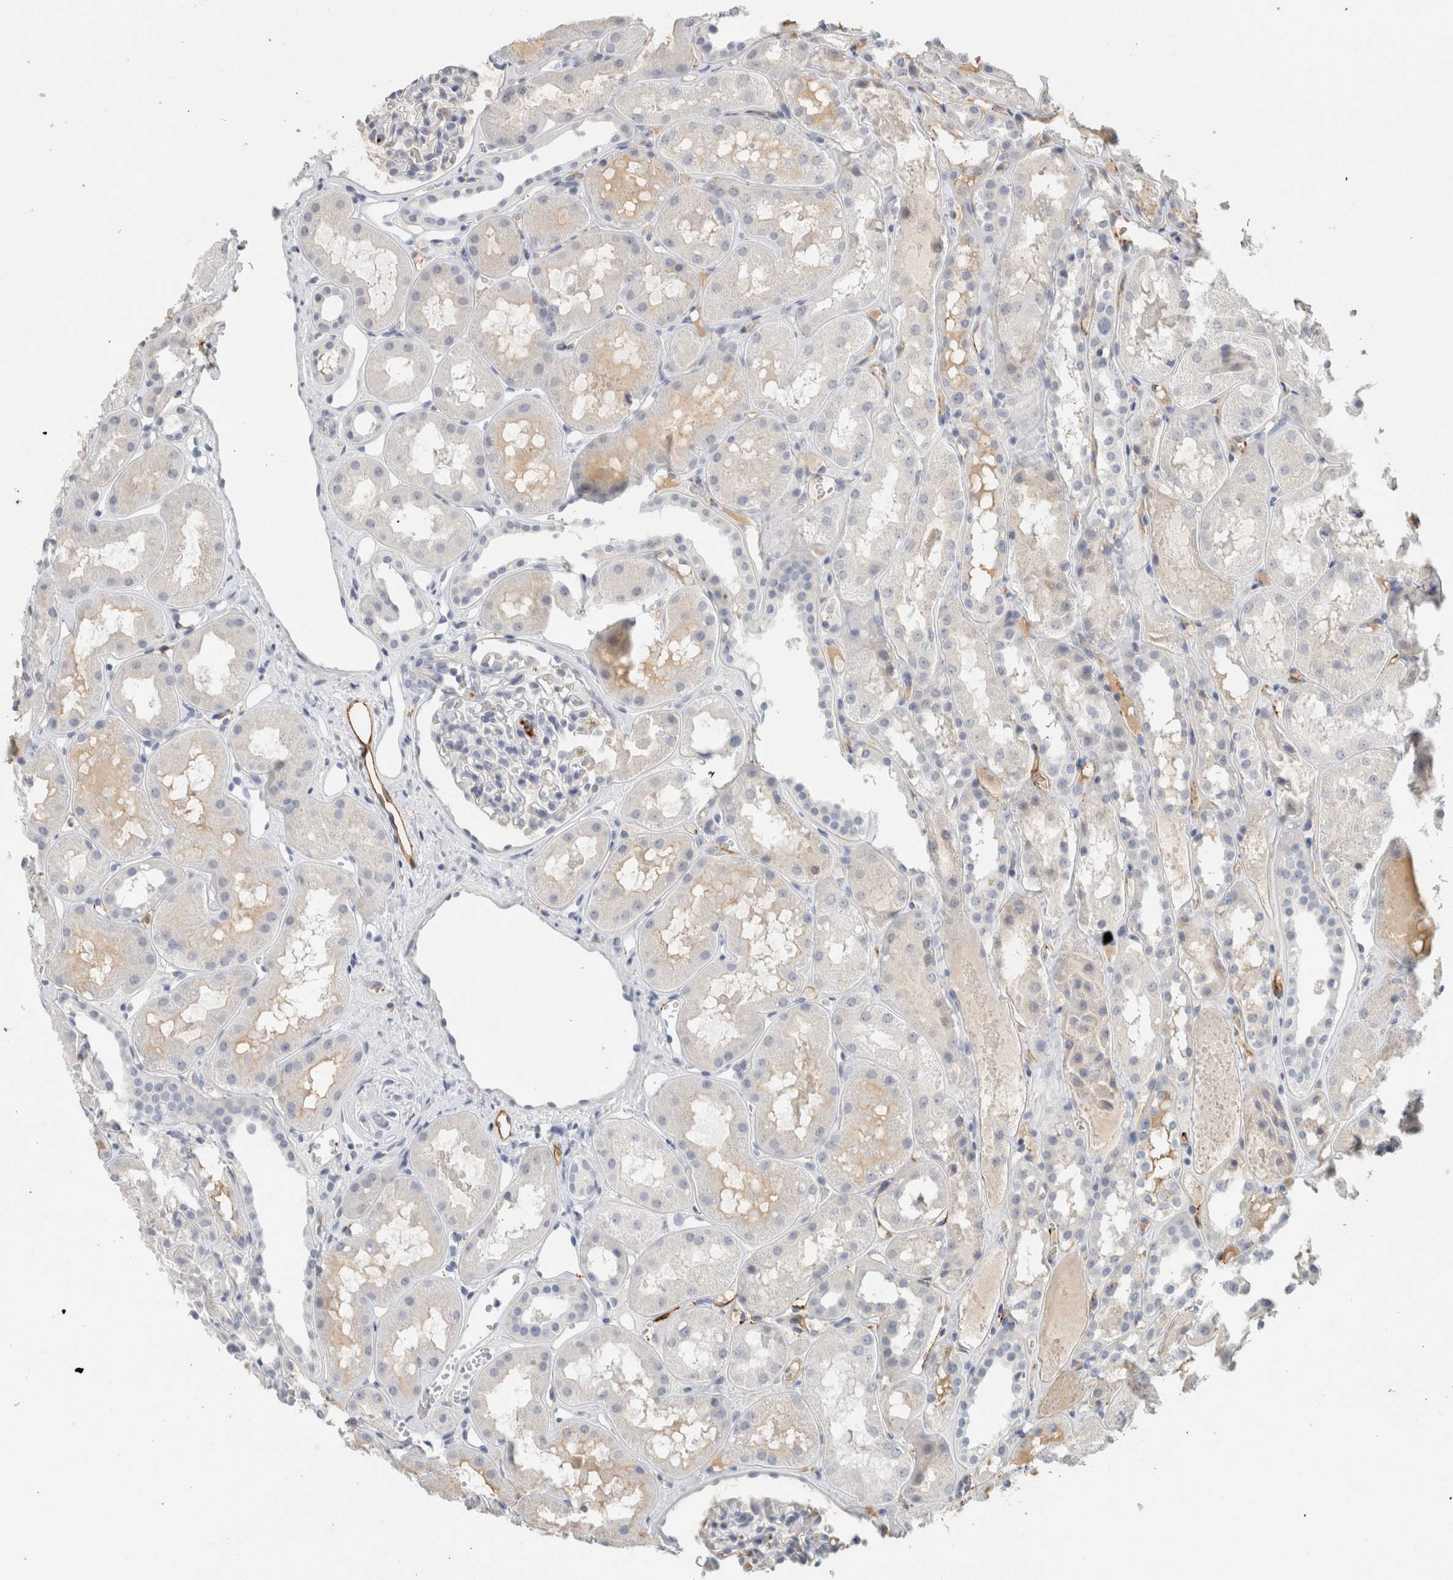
{"staining": {"intensity": "negative", "quantity": "none", "location": "none"}, "tissue": "kidney", "cell_type": "Cells in glomeruli", "image_type": "normal", "snomed": [{"axis": "morphology", "description": "Normal tissue, NOS"}, {"axis": "topography", "description": "Kidney"}], "caption": "The immunohistochemistry photomicrograph has no significant staining in cells in glomeruli of kidney. Nuclei are stained in blue.", "gene": "CD36", "patient": {"sex": "male", "age": 16}}